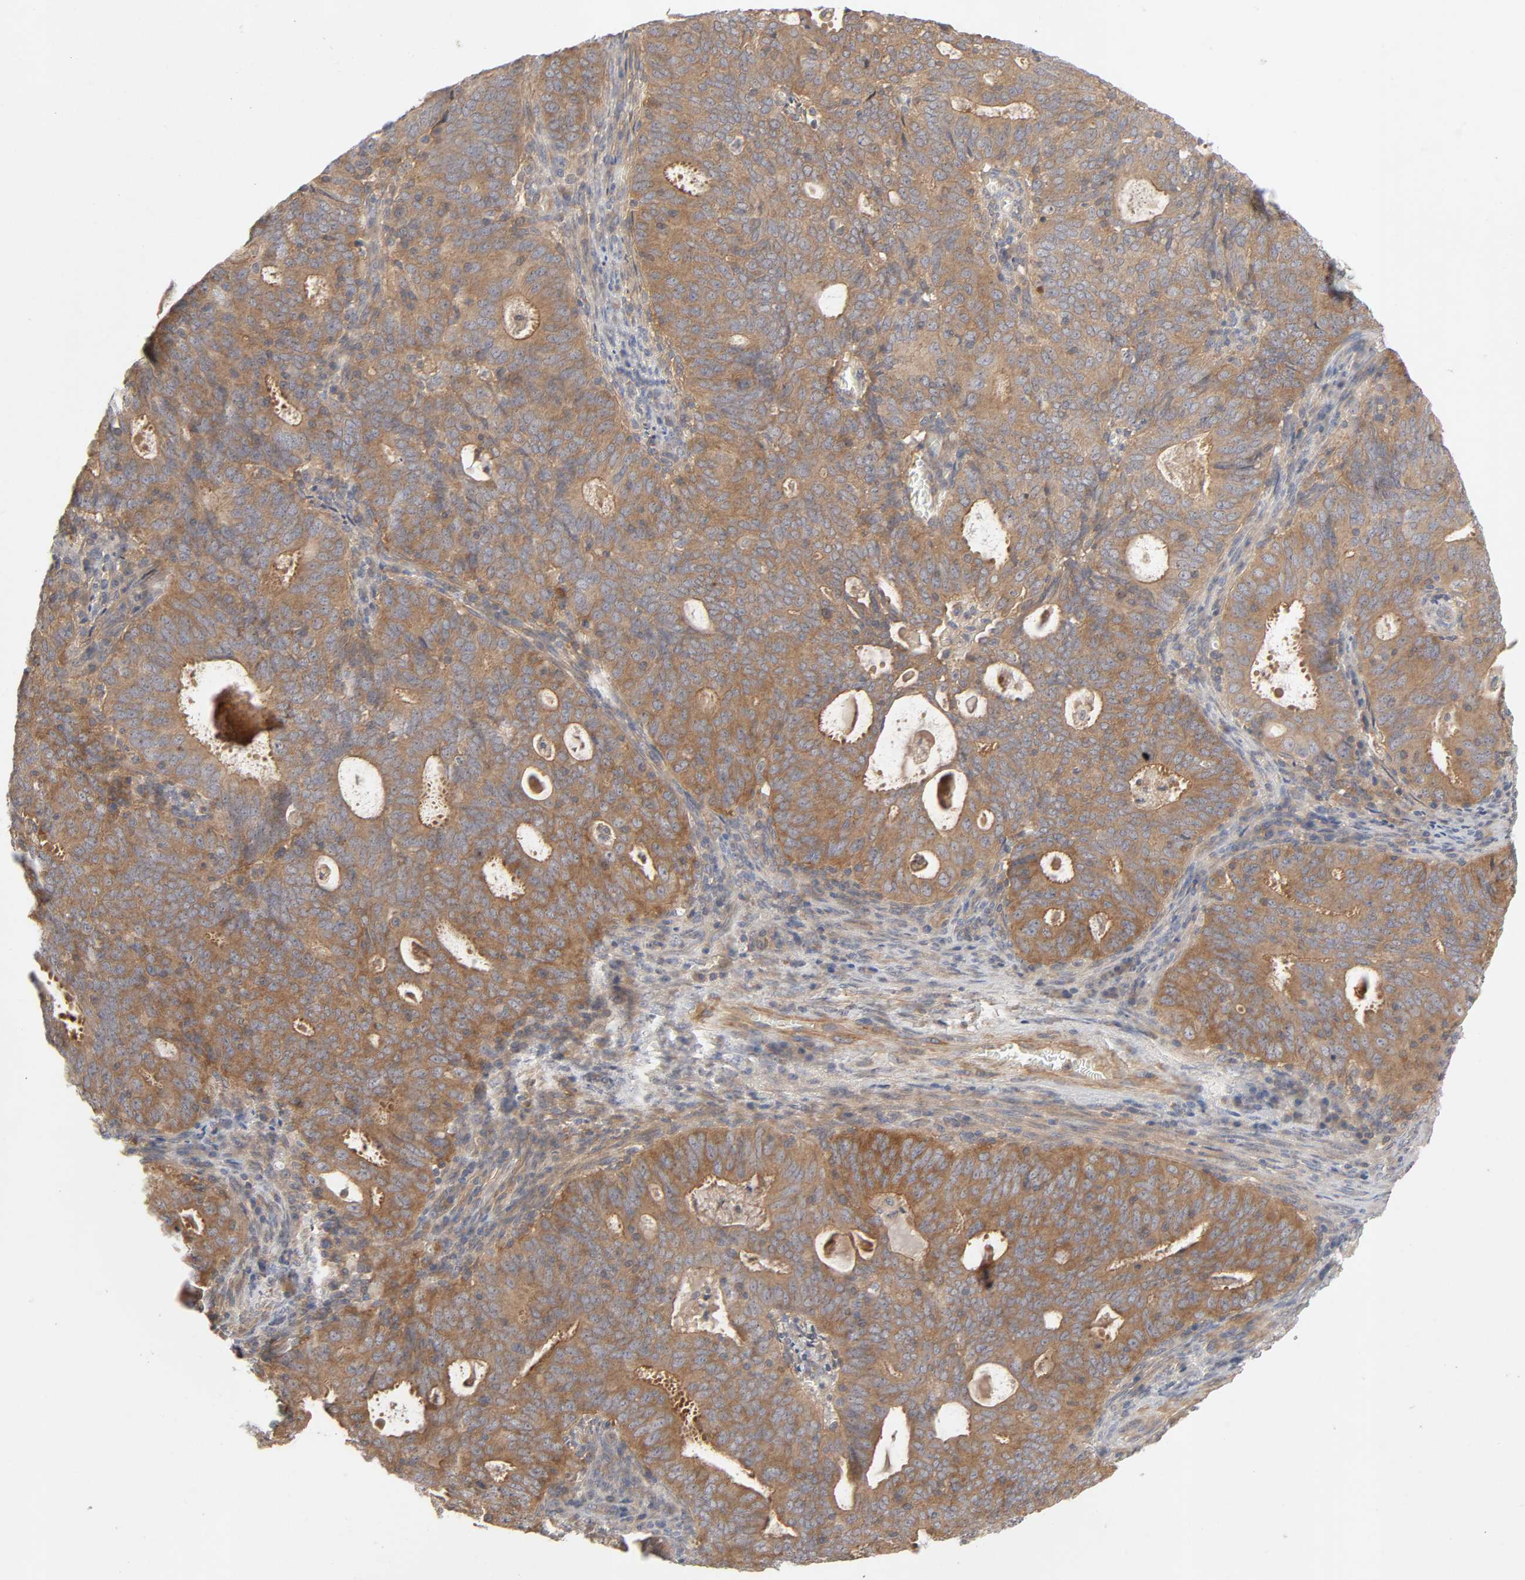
{"staining": {"intensity": "moderate", "quantity": ">75%", "location": "cytoplasmic/membranous"}, "tissue": "cervical cancer", "cell_type": "Tumor cells", "image_type": "cancer", "snomed": [{"axis": "morphology", "description": "Adenocarcinoma, NOS"}, {"axis": "topography", "description": "Cervix"}], "caption": "Immunohistochemistry (IHC) of human cervical adenocarcinoma shows medium levels of moderate cytoplasmic/membranous staining in approximately >75% of tumor cells.", "gene": "CPB2", "patient": {"sex": "female", "age": 44}}